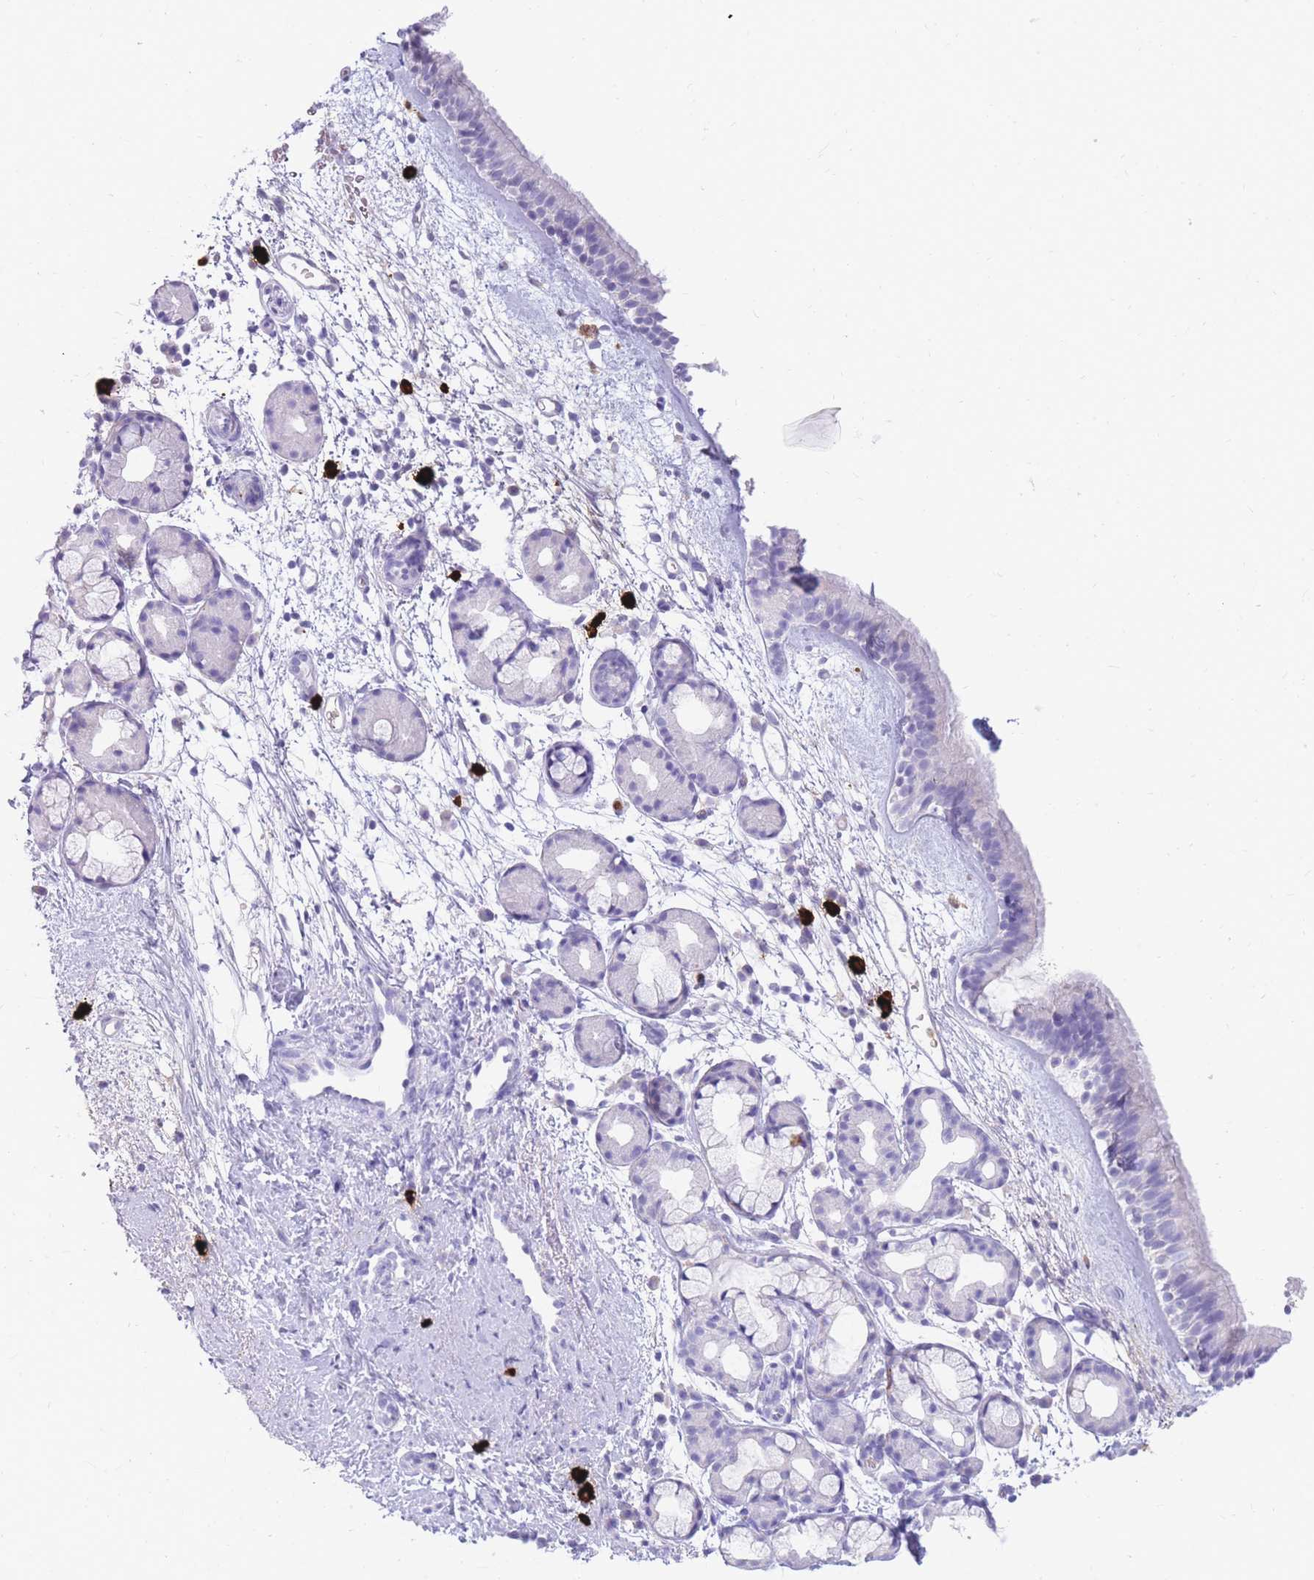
{"staining": {"intensity": "negative", "quantity": "none", "location": "none"}, "tissue": "nasopharynx", "cell_type": "Respiratory epithelial cells", "image_type": "normal", "snomed": [{"axis": "morphology", "description": "Normal tissue, NOS"}, {"axis": "topography", "description": "Nasopharynx"}], "caption": "DAB (3,3'-diaminobenzidine) immunohistochemical staining of unremarkable human nasopharynx demonstrates no significant staining in respiratory epithelial cells. The staining is performed using DAB (3,3'-diaminobenzidine) brown chromogen with nuclei counter-stained in using hematoxylin.", "gene": "TPSAB1", "patient": {"sex": "female", "age": 81}}